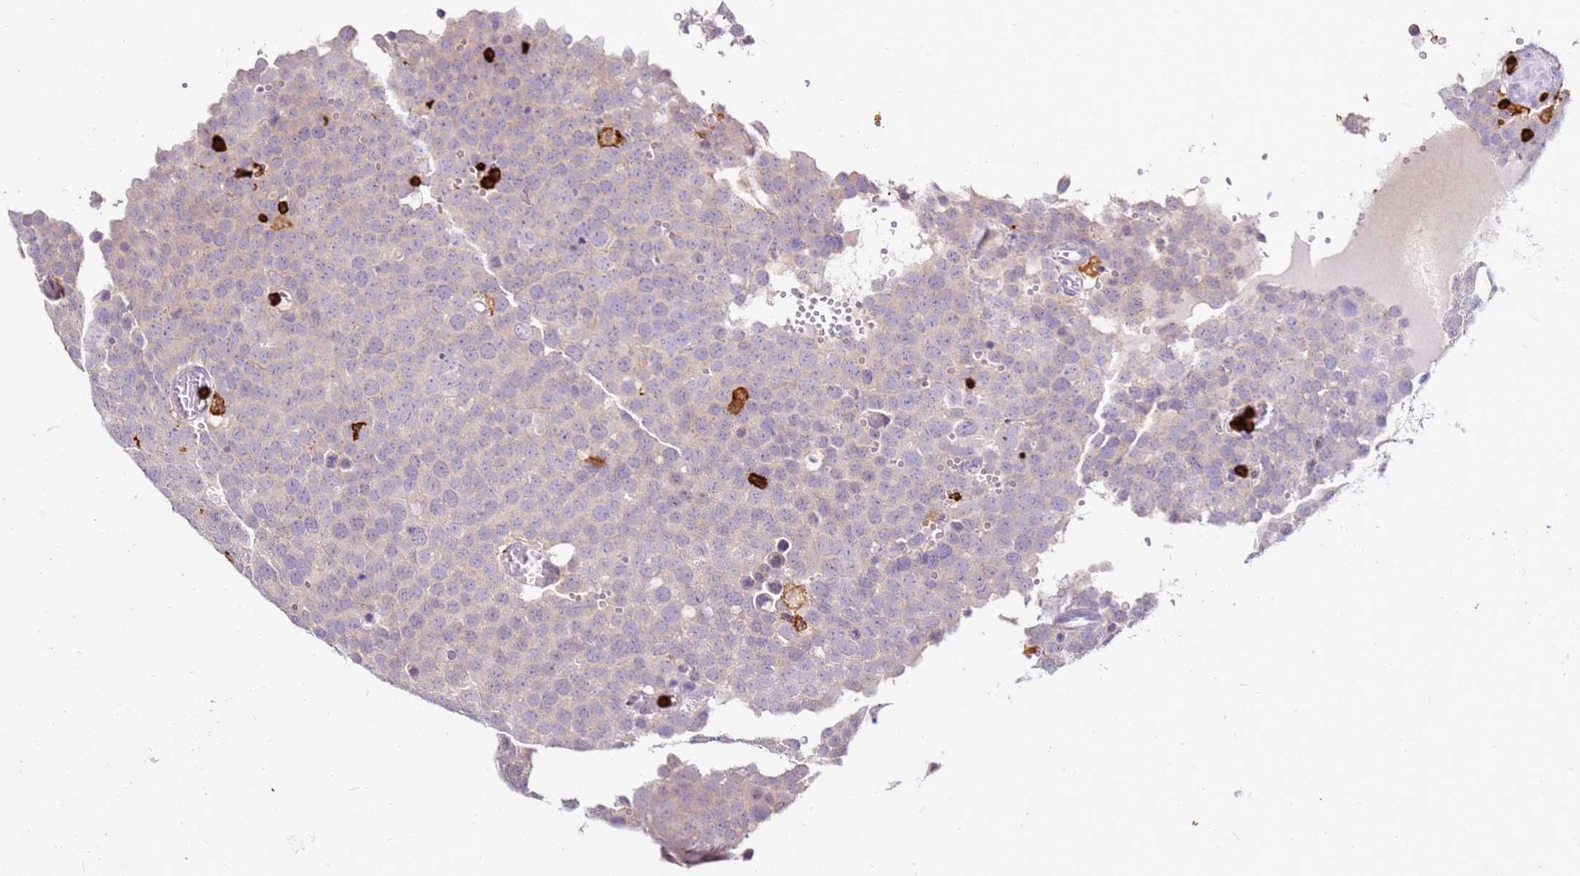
{"staining": {"intensity": "negative", "quantity": "none", "location": "none"}, "tissue": "testis cancer", "cell_type": "Tumor cells", "image_type": "cancer", "snomed": [{"axis": "morphology", "description": "Normal tissue, NOS"}, {"axis": "morphology", "description": "Seminoma, NOS"}, {"axis": "topography", "description": "Testis"}], "caption": "Tumor cells show no significant positivity in testis seminoma.", "gene": "CORO1A", "patient": {"sex": "male", "age": 71}}